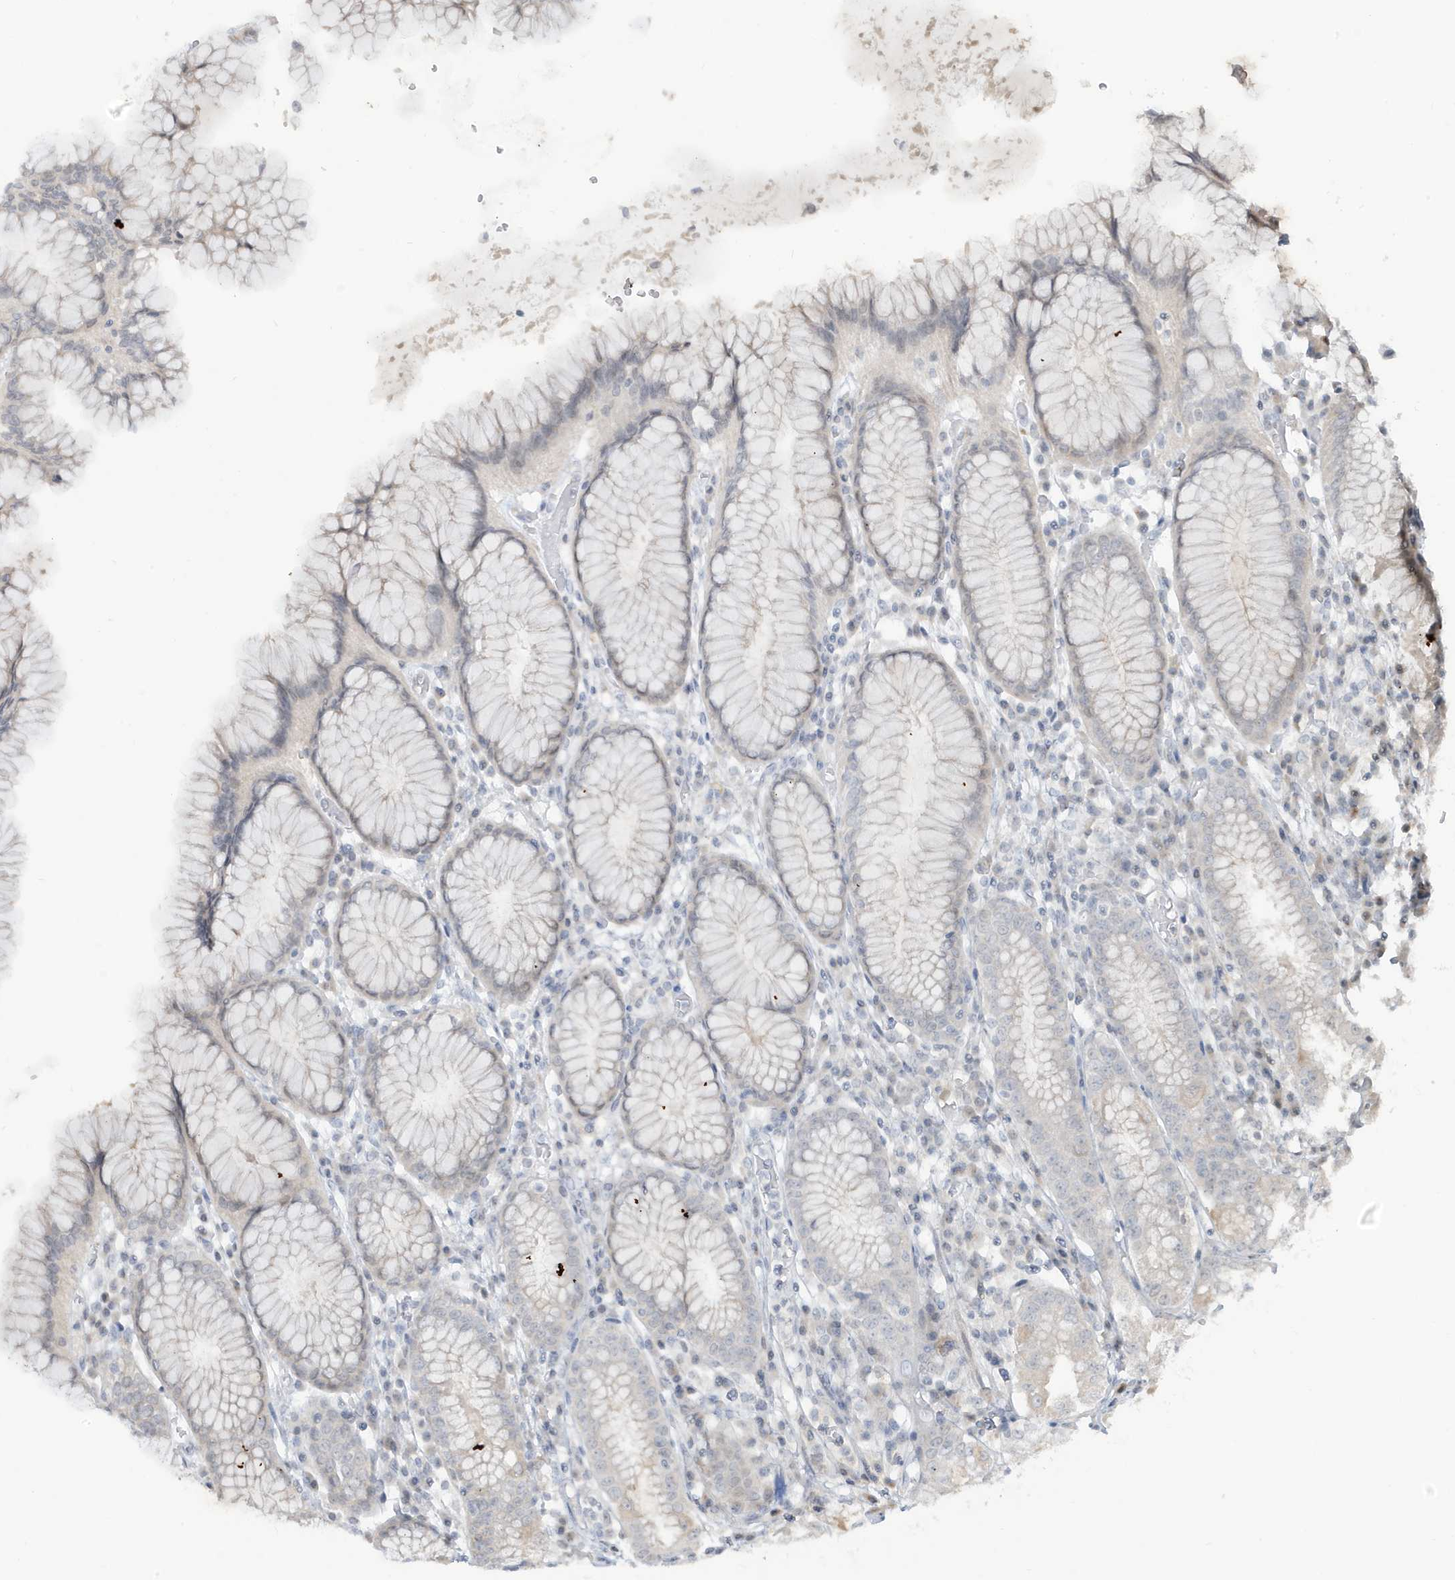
{"staining": {"intensity": "negative", "quantity": "none", "location": "none"}, "tissue": "stomach", "cell_type": "Glandular cells", "image_type": "normal", "snomed": [{"axis": "morphology", "description": "Normal tissue, NOS"}, {"axis": "topography", "description": "Stomach"}, {"axis": "topography", "description": "Stomach, lower"}], "caption": "This photomicrograph is of benign stomach stained with immunohistochemistry (IHC) to label a protein in brown with the nuclei are counter-stained blue. There is no positivity in glandular cells.", "gene": "PRRT3", "patient": {"sex": "female", "age": 56}}